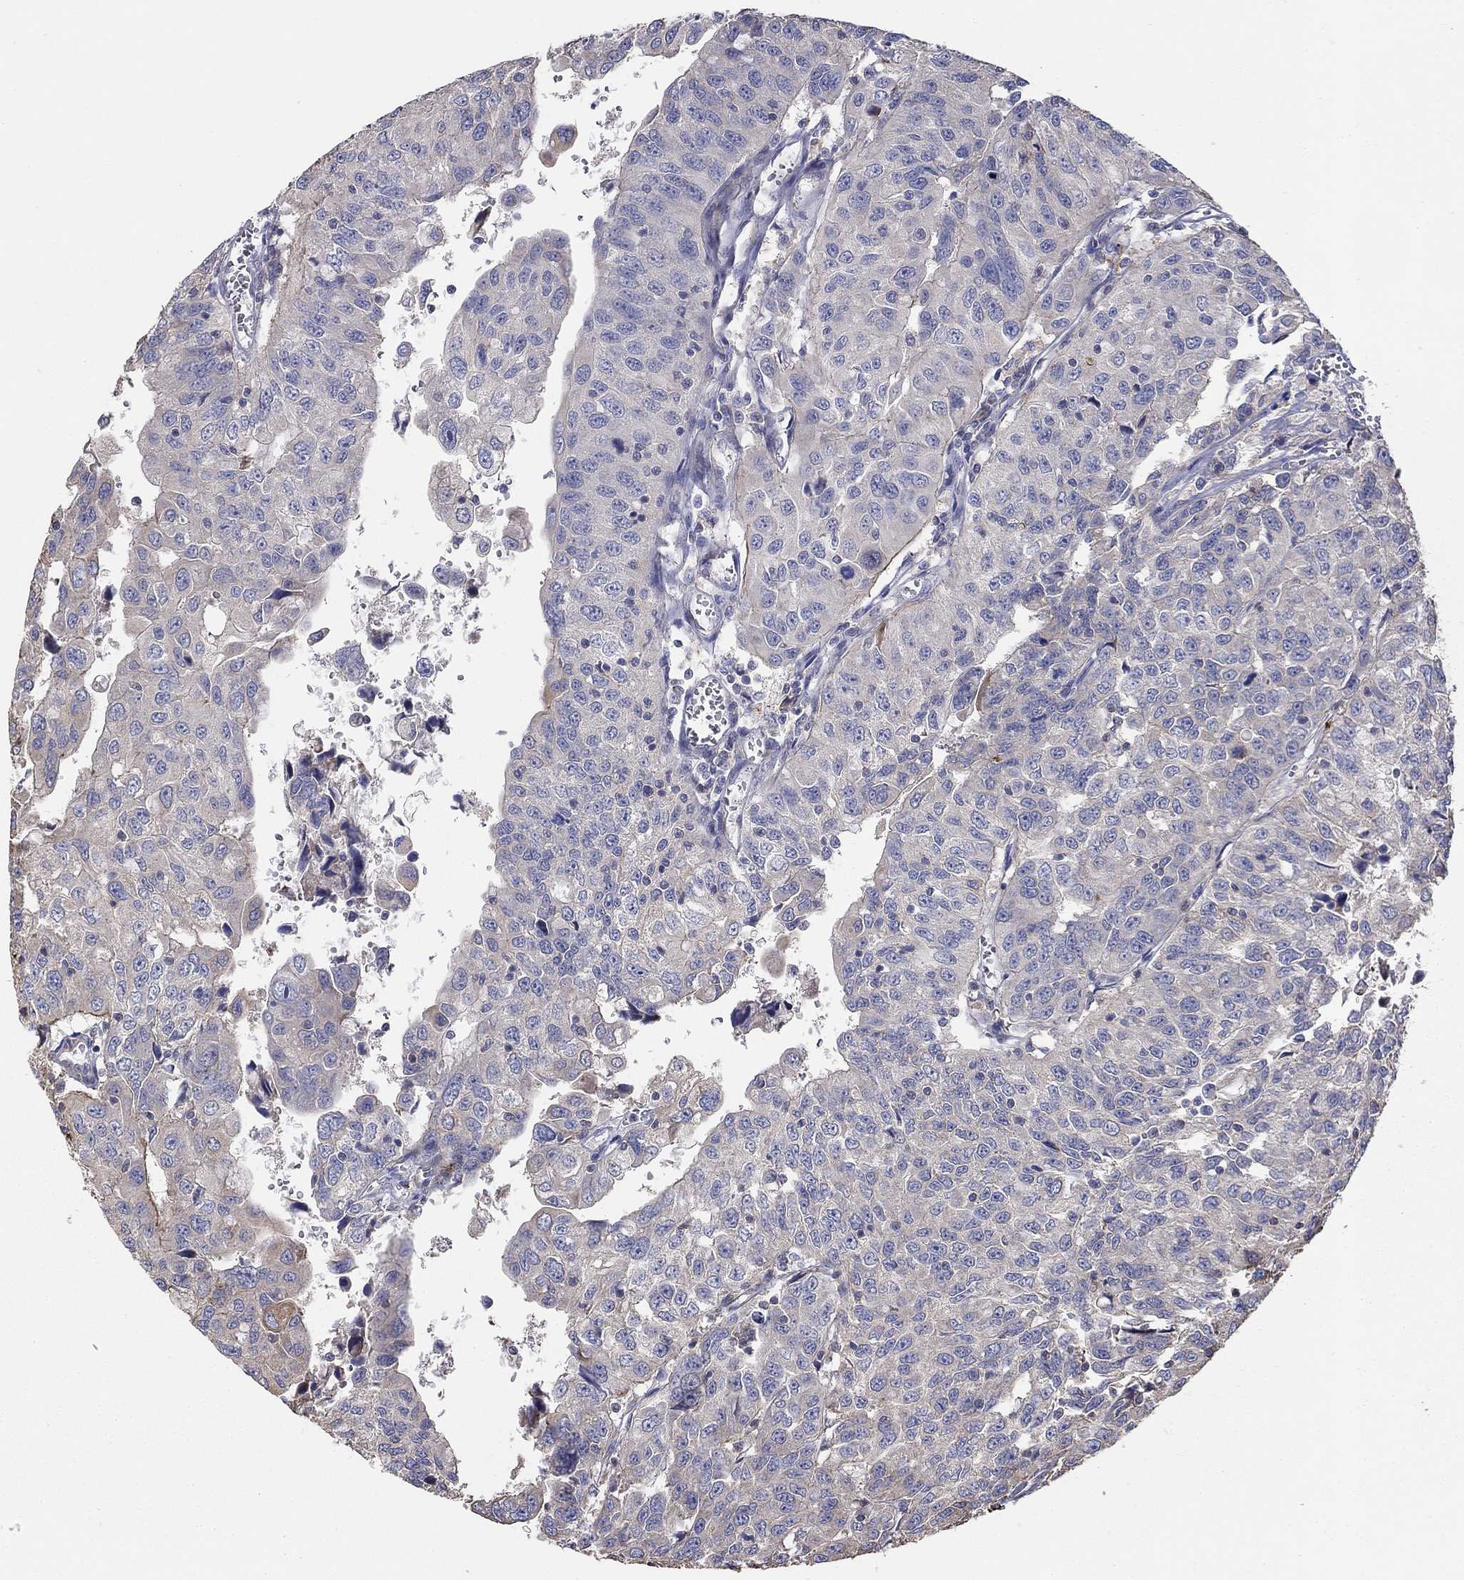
{"staining": {"intensity": "moderate", "quantity": "<25%", "location": "cytoplasmic/membranous"}, "tissue": "urothelial cancer", "cell_type": "Tumor cells", "image_type": "cancer", "snomed": [{"axis": "morphology", "description": "Urothelial carcinoma, NOS"}, {"axis": "morphology", "description": "Urothelial carcinoma, High grade"}, {"axis": "topography", "description": "Urinary bladder"}], "caption": "Urothelial cancer tissue reveals moderate cytoplasmic/membranous positivity in about <25% of tumor cells, visualized by immunohistochemistry. Immunohistochemistry stains the protein in brown and the nuclei are stained blue.", "gene": "NPHP1", "patient": {"sex": "female", "age": 73}}